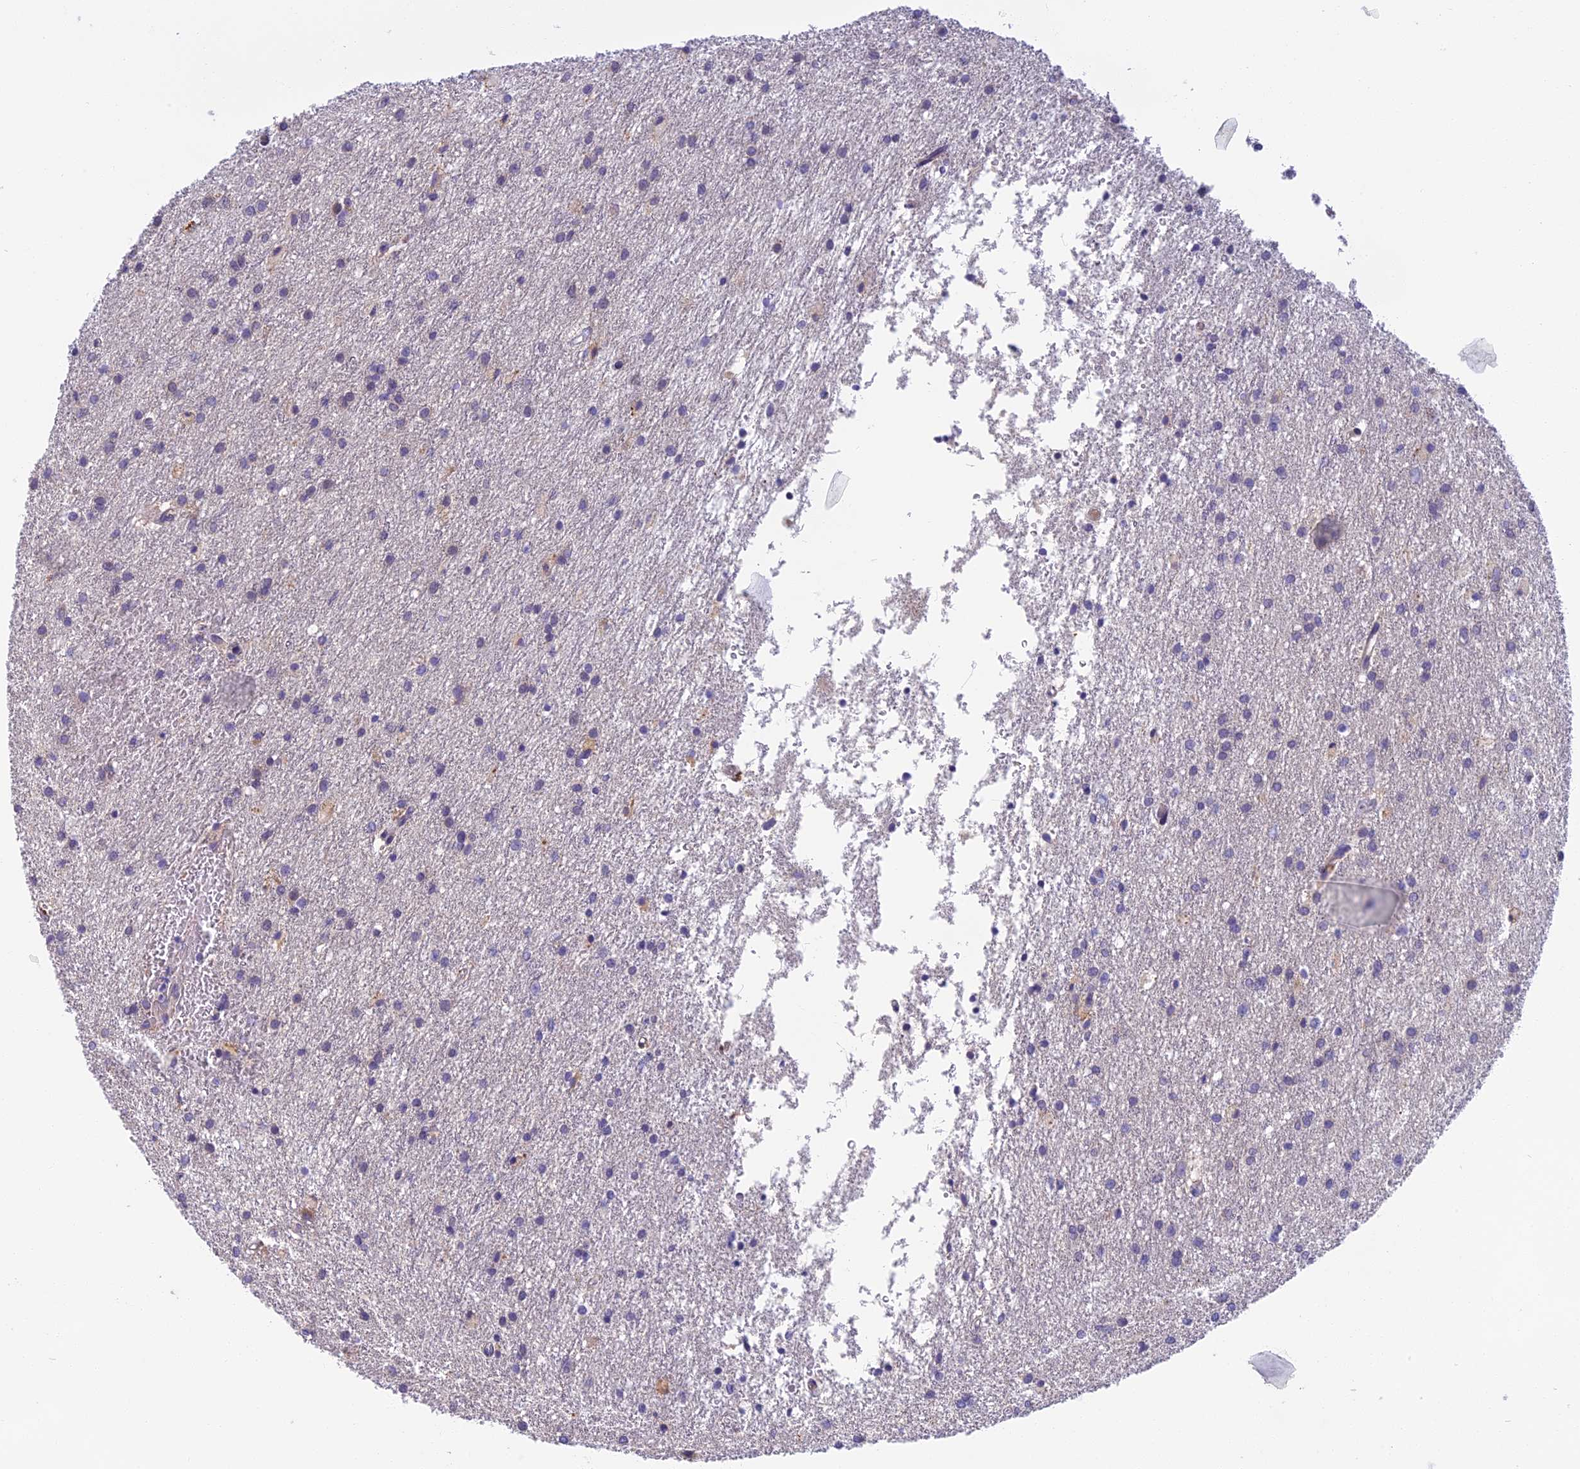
{"staining": {"intensity": "weak", "quantity": "<25%", "location": "cytoplasmic/membranous"}, "tissue": "glioma", "cell_type": "Tumor cells", "image_type": "cancer", "snomed": [{"axis": "morphology", "description": "Glioma, malignant, High grade"}, {"axis": "topography", "description": "Brain"}], "caption": "Photomicrograph shows no significant protein expression in tumor cells of glioma.", "gene": "SEMA7A", "patient": {"sex": "female", "age": 50}}